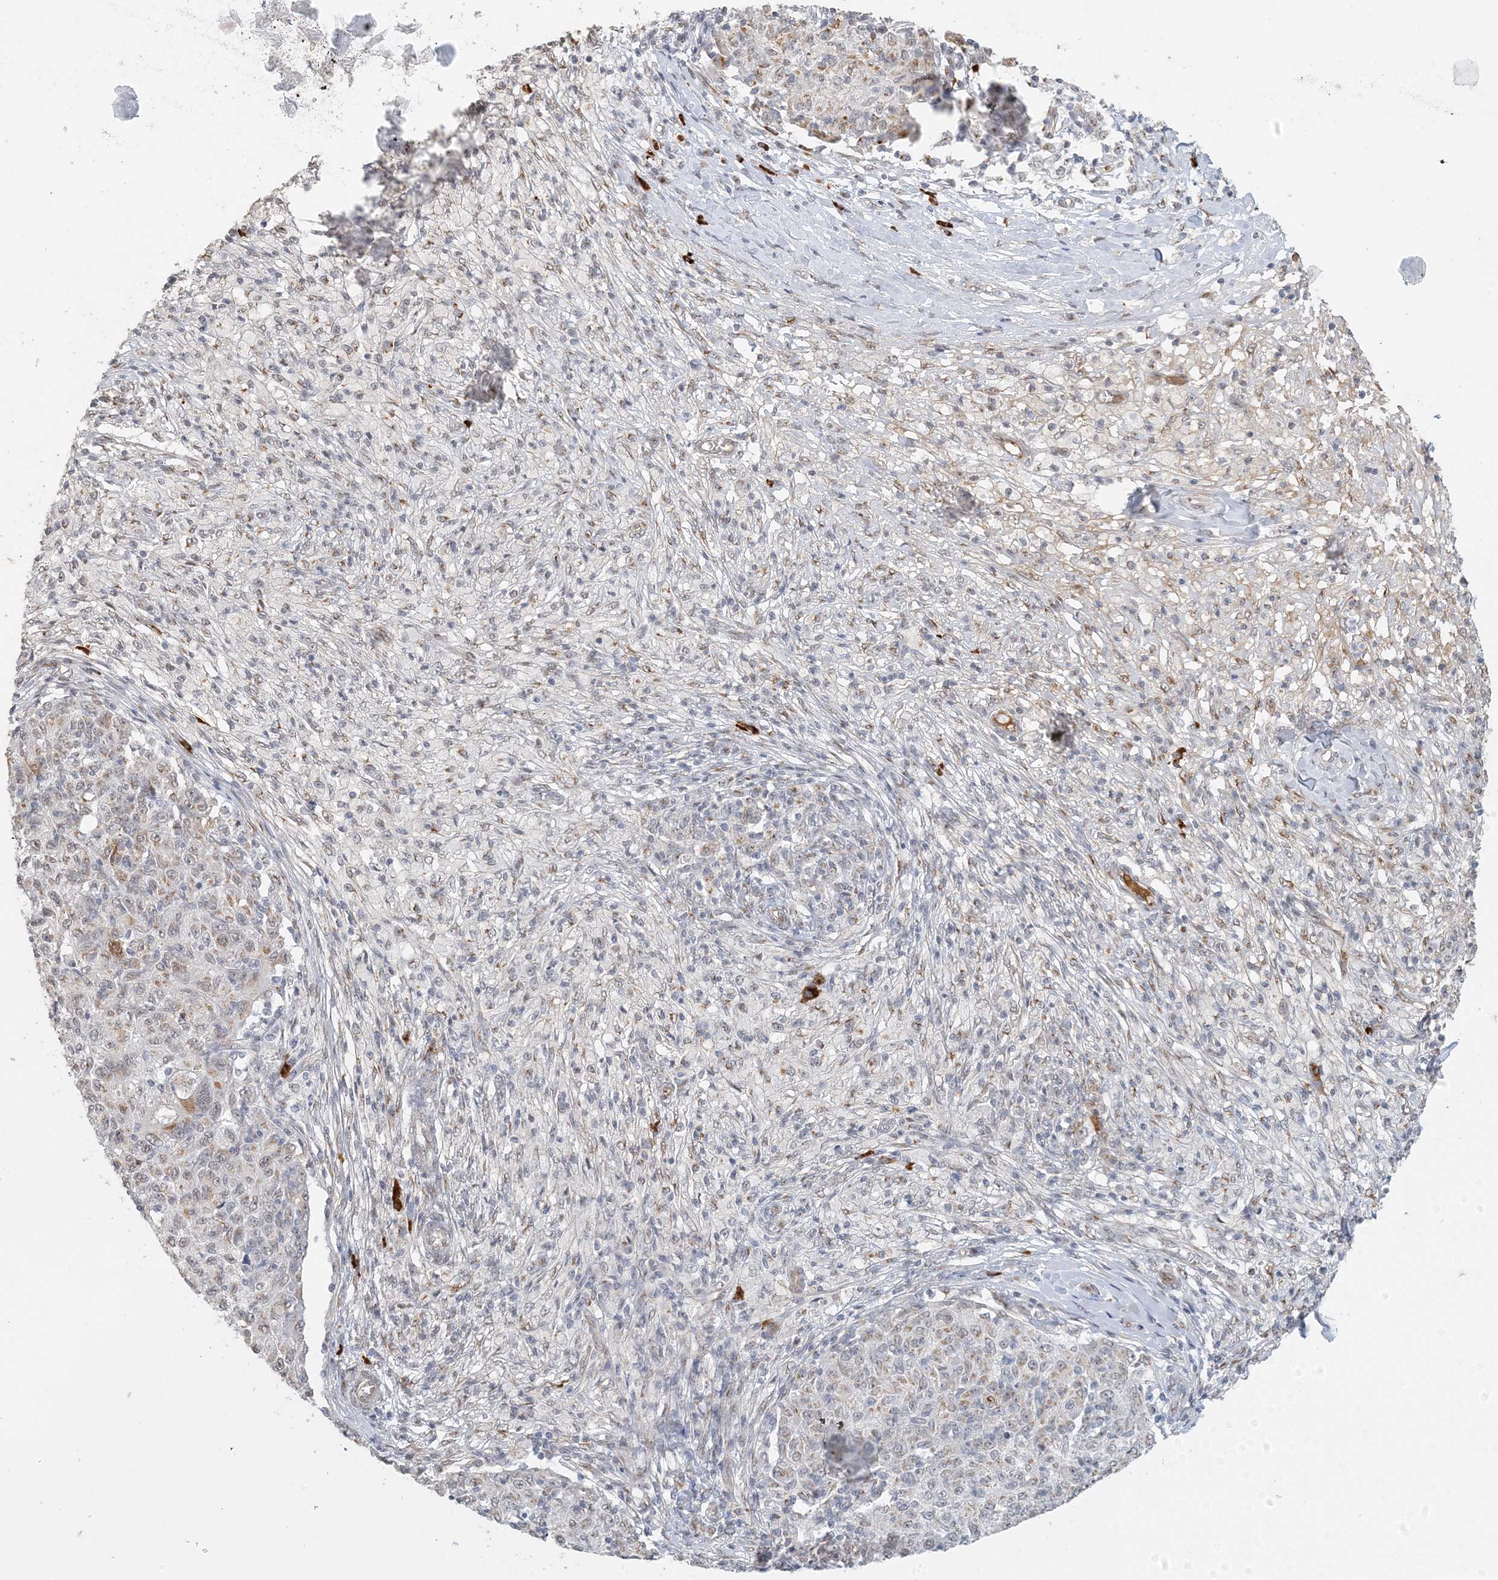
{"staining": {"intensity": "weak", "quantity": "25%-75%", "location": "cytoplasmic/membranous,nuclear"}, "tissue": "ovarian cancer", "cell_type": "Tumor cells", "image_type": "cancer", "snomed": [{"axis": "morphology", "description": "Carcinoma, endometroid"}, {"axis": "topography", "description": "Ovary"}], "caption": "IHC photomicrograph of neoplastic tissue: human ovarian cancer stained using IHC exhibits low levels of weak protein expression localized specifically in the cytoplasmic/membranous and nuclear of tumor cells, appearing as a cytoplasmic/membranous and nuclear brown color.", "gene": "ZCCHC4", "patient": {"sex": "female", "age": 42}}